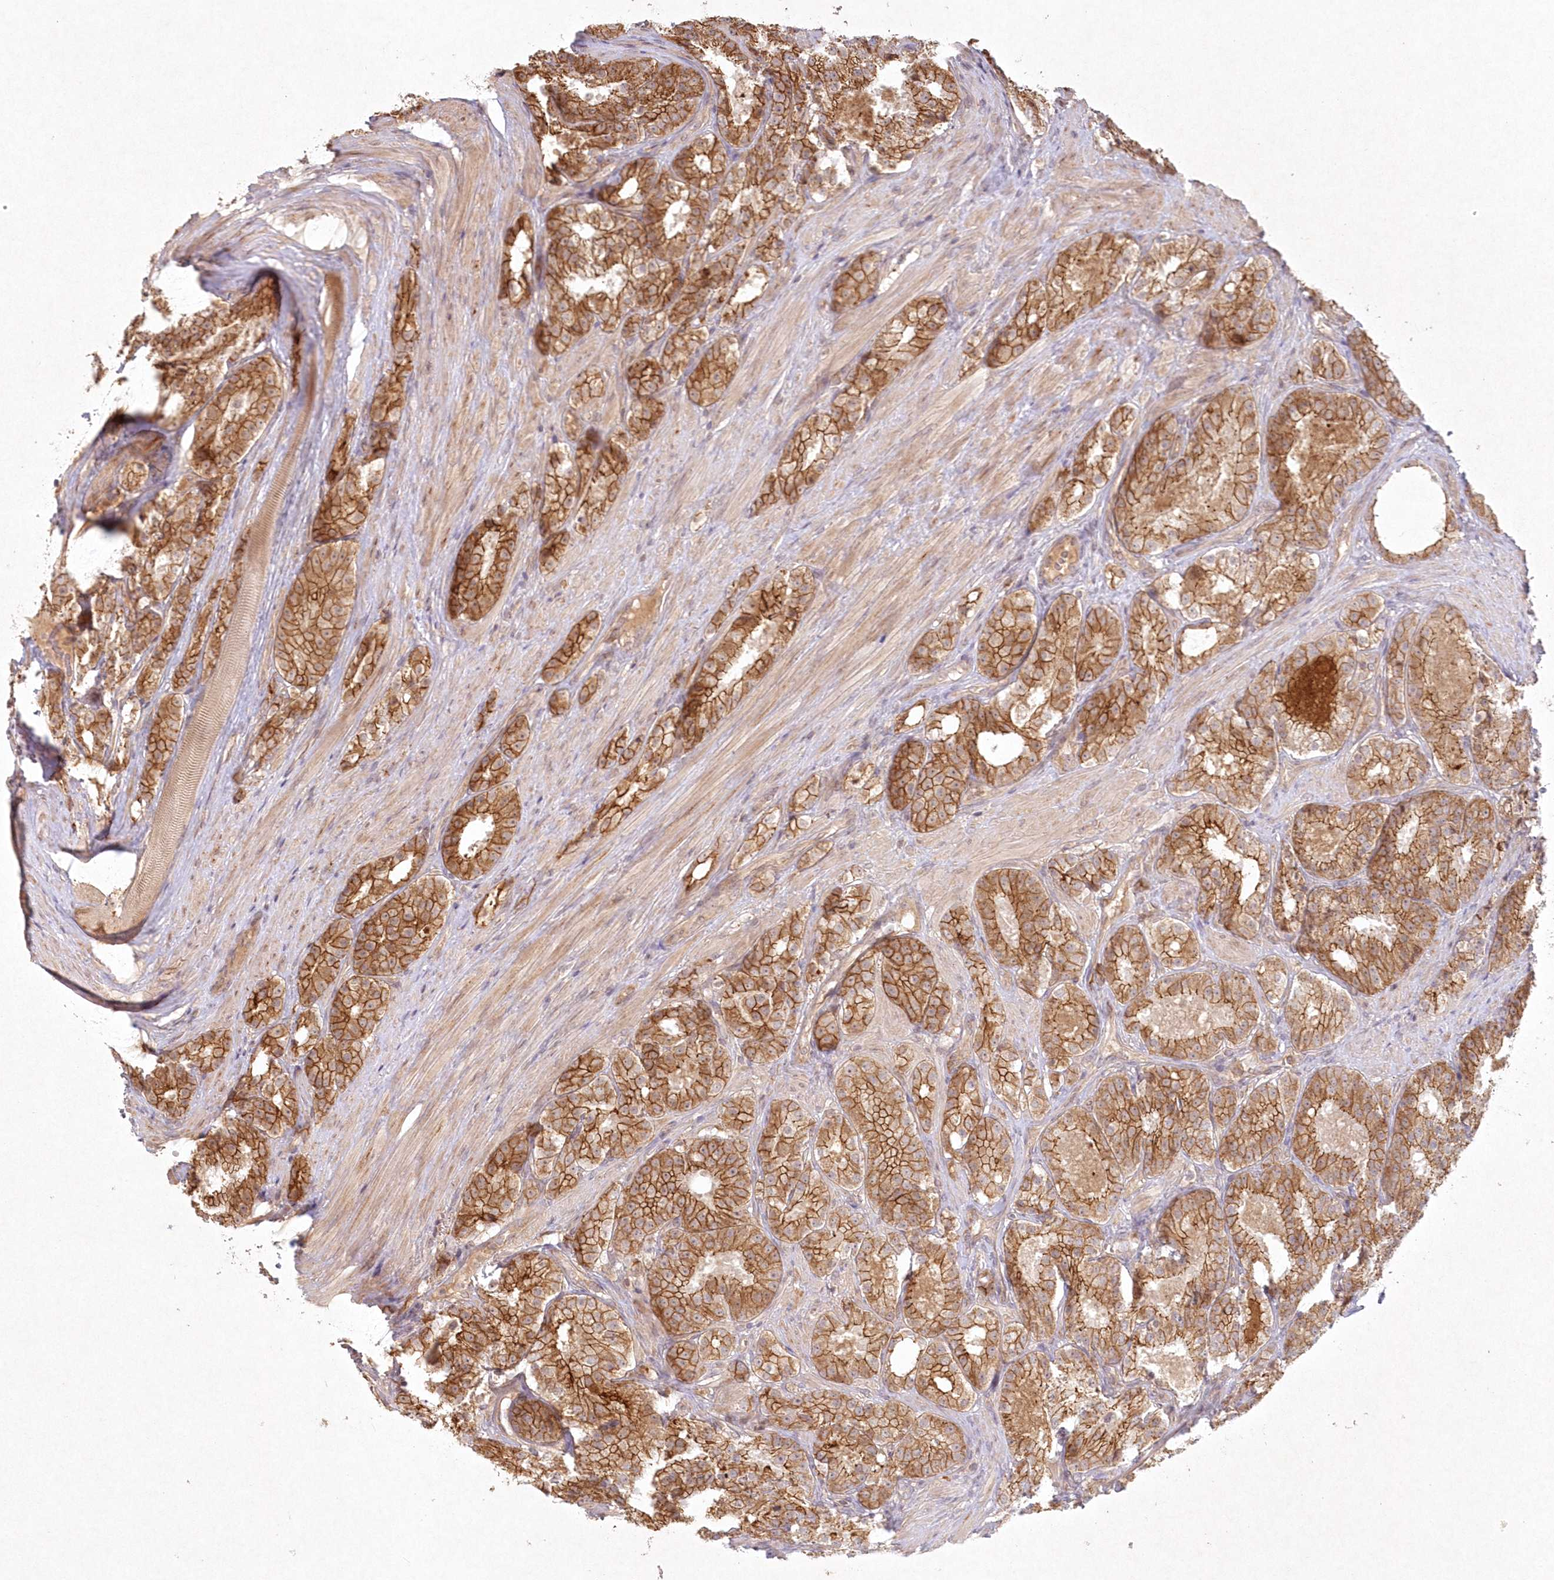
{"staining": {"intensity": "strong", "quantity": ">75%", "location": "cytoplasmic/membranous"}, "tissue": "prostate cancer", "cell_type": "Tumor cells", "image_type": "cancer", "snomed": [{"axis": "morphology", "description": "Adenocarcinoma, High grade"}, {"axis": "topography", "description": "Prostate"}], "caption": "Tumor cells display high levels of strong cytoplasmic/membranous positivity in approximately >75% of cells in human prostate high-grade adenocarcinoma. The staining is performed using DAB (3,3'-diaminobenzidine) brown chromogen to label protein expression. The nuclei are counter-stained blue using hematoxylin.", "gene": "TOGARAM2", "patient": {"sex": "male", "age": 60}}